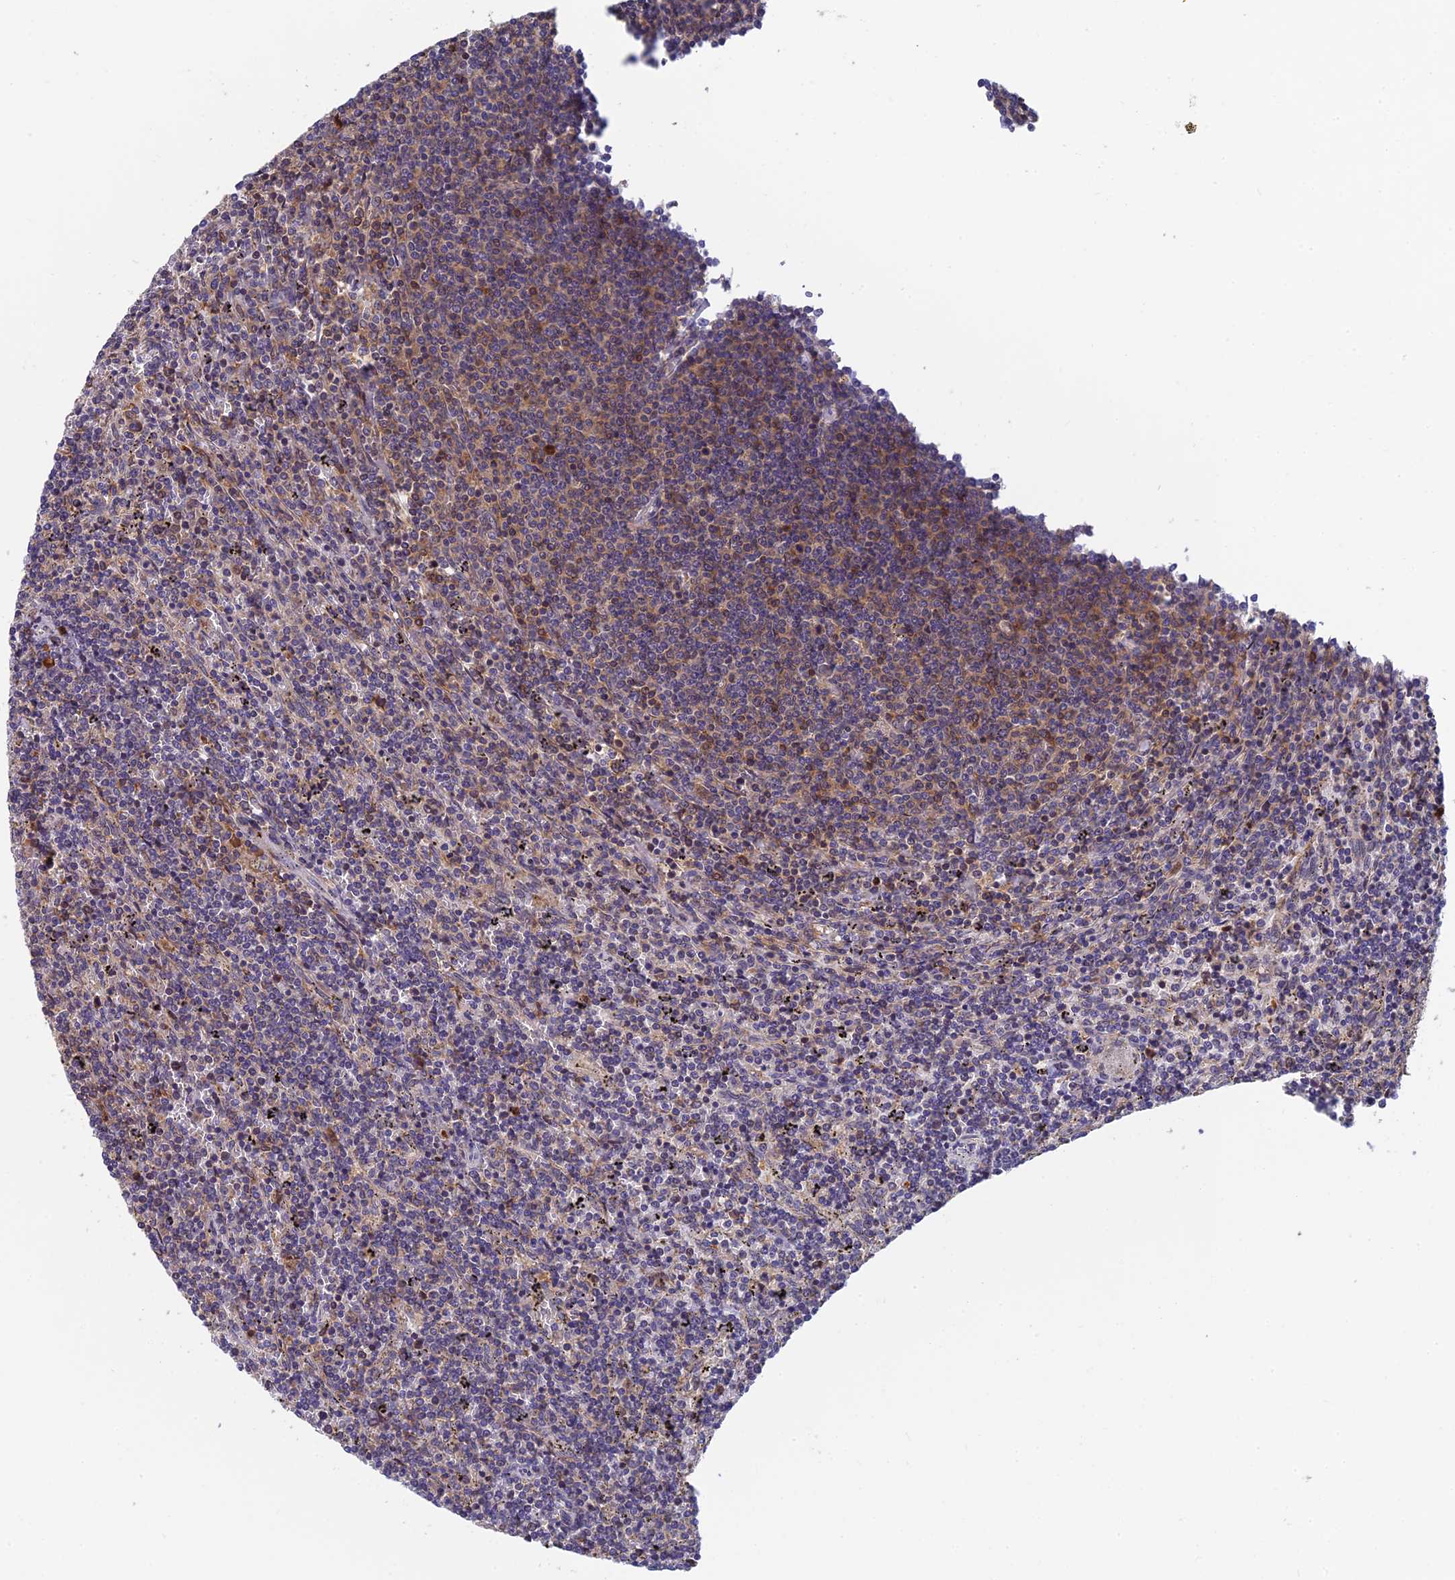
{"staining": {"intensity": "weak", "quantity": "25%-75%", "location": "cytoplasmic/membranous"}, "tissue": "lymphoma", "cell_type": "Tumor cells", "image_type": "cancer", "snomed": [{"axis": "morphology", "description": "Malignant lymphoma, non-Hodgkin's type, Low grade"}, {"axis": "topography", "description": "Spleen"}], "caption": "Lymphoma stained with a protein marker displays weak staining in tumor cells.", "gene": "IPO5", "patient": {"sex": "female", "age": 50}}